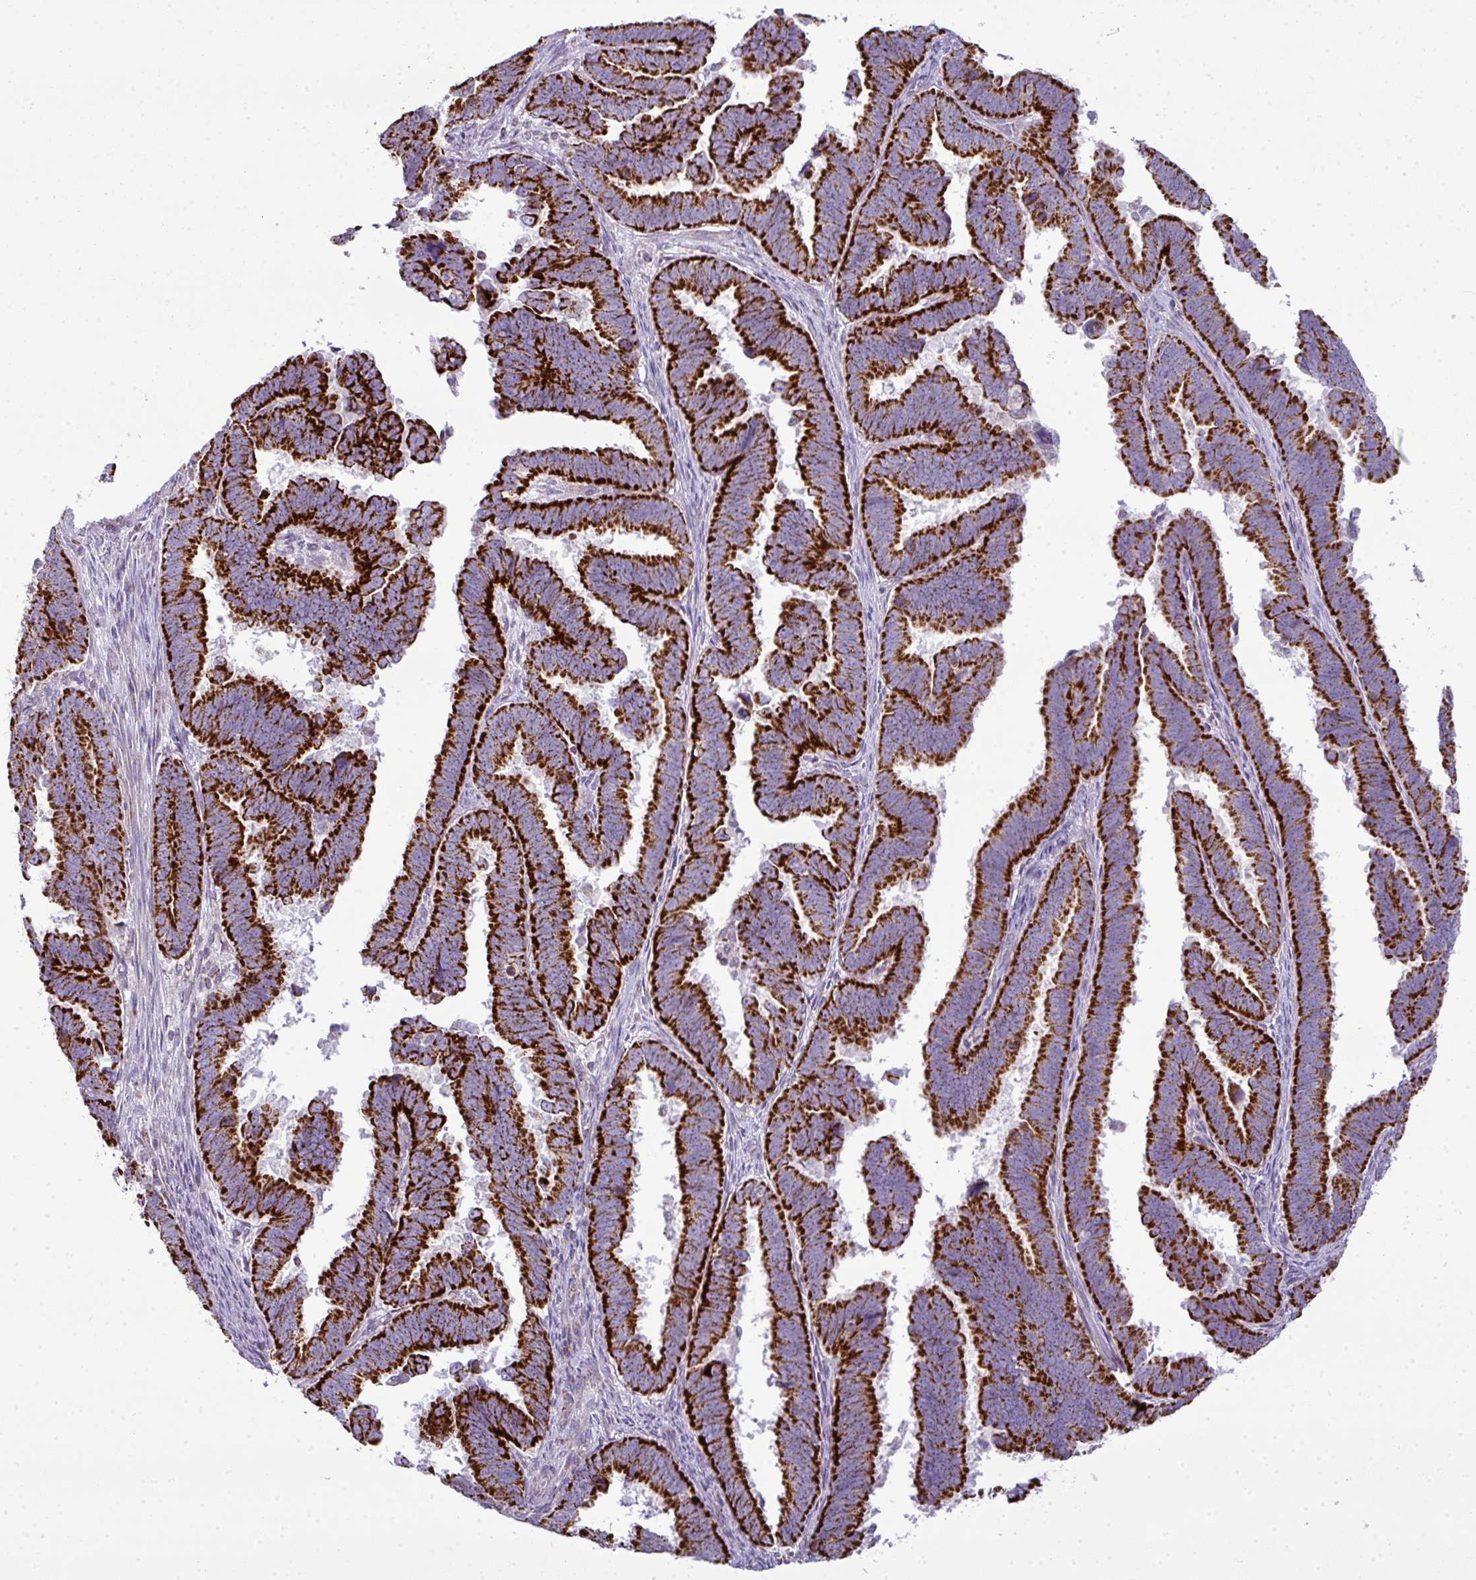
{"staining": {"intensity": "strong", "quantity": ">75%", "location": "cytoplasmic/membranous"}, "tissue": "endometrial cancer", "cell_type": "Tumor cells", "image_type": "cancer", "snomed": [{"axis": "morphology", "description": "Adenocarcinoma, NOS"}, {"axis": "topography", "description": "Endometrium"}], "caption": "Brown immunohistochemical staining in human endometrial cancer displays strong cytoplasmic/membranous staining in about >75% of tumor cells.", "gene": "ZNF81", "patient": {"sex": "female", "age": 75}}